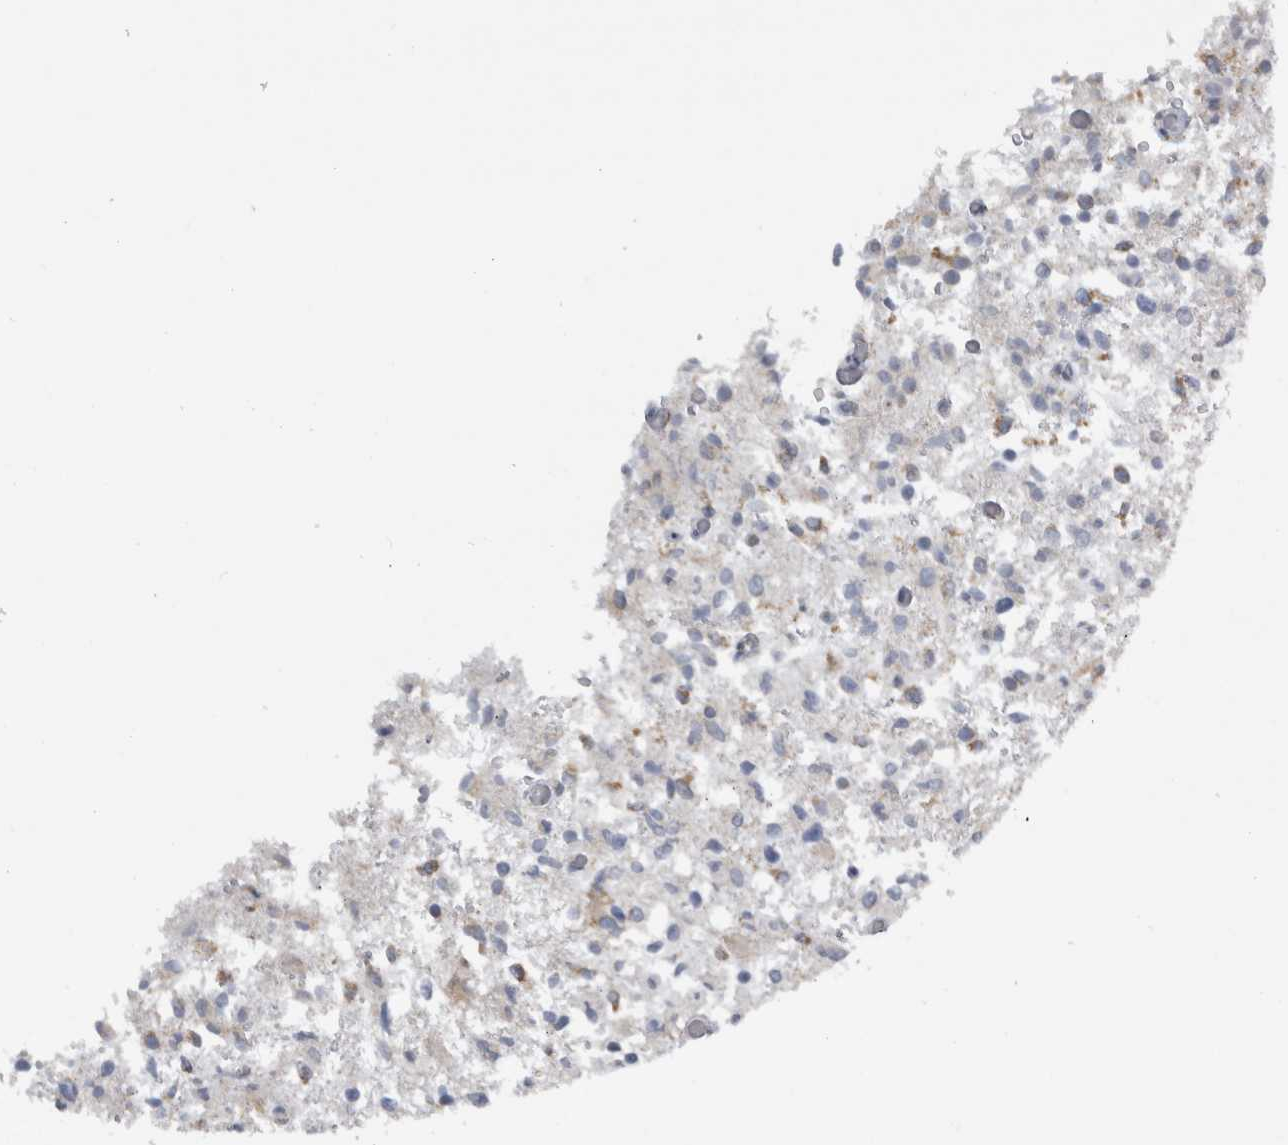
{"staining": {"intensity": "negative", "quantity": "none", "location": "none"}, "tissue": "glioma", "cell_type": "Tumor cells", "image_type": "cancer", "snomed": [{"axis": "morphology", "description": "Glioma, malignant, High grade"}, {"axis": "topography", "description": "Brain"}], "caption": "Photomicrograph shows no protein positivity in tumor cells of glioma tissue.", "gene": "DHRS4", "patient": {"sex": "female", "age": 57}}